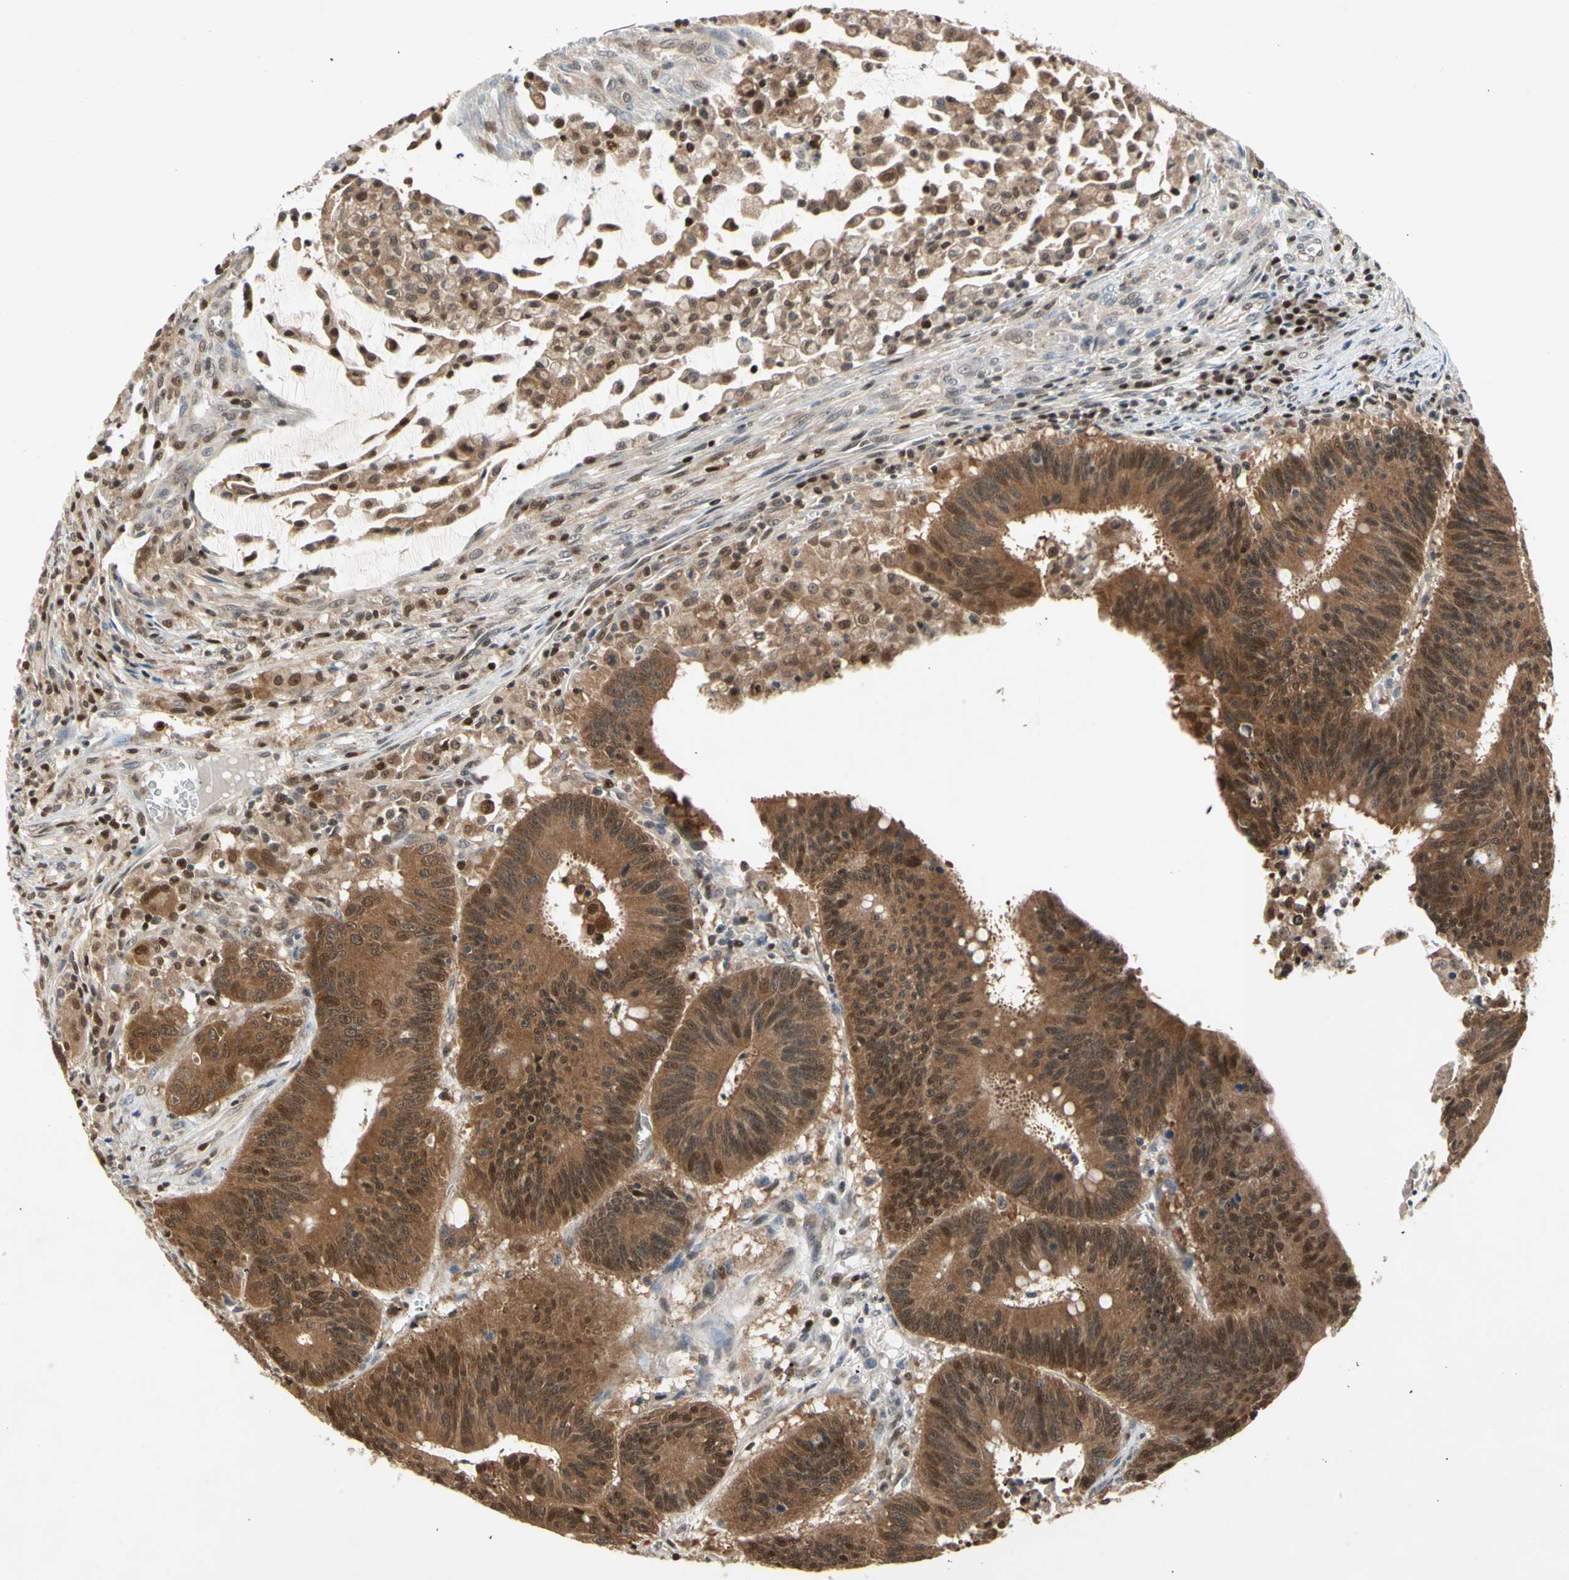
{"staining": {"intensity": "moderate", "quantity": ">75%", "location": "cytoplasmic/membranous"}, "tissue": "colorectal cancer", "cell_type": "Tumor cells", "image_type": "cancer", "snomed": [{"axis": "morphology", "description": "Adenocarcinoma, NOS"}, {"axis": "topography", "description": "Colon"}], "caption": "An immunohistochemistry histopathology image of neoplastic tissue is shown. Protein staining in brown labels moderate cytoplasmic/membranous positivity in adenocarcinoma (colorectal) within tumor cells.", "gene": "GSR", "patient": {"sex": "male", "age": 45}}